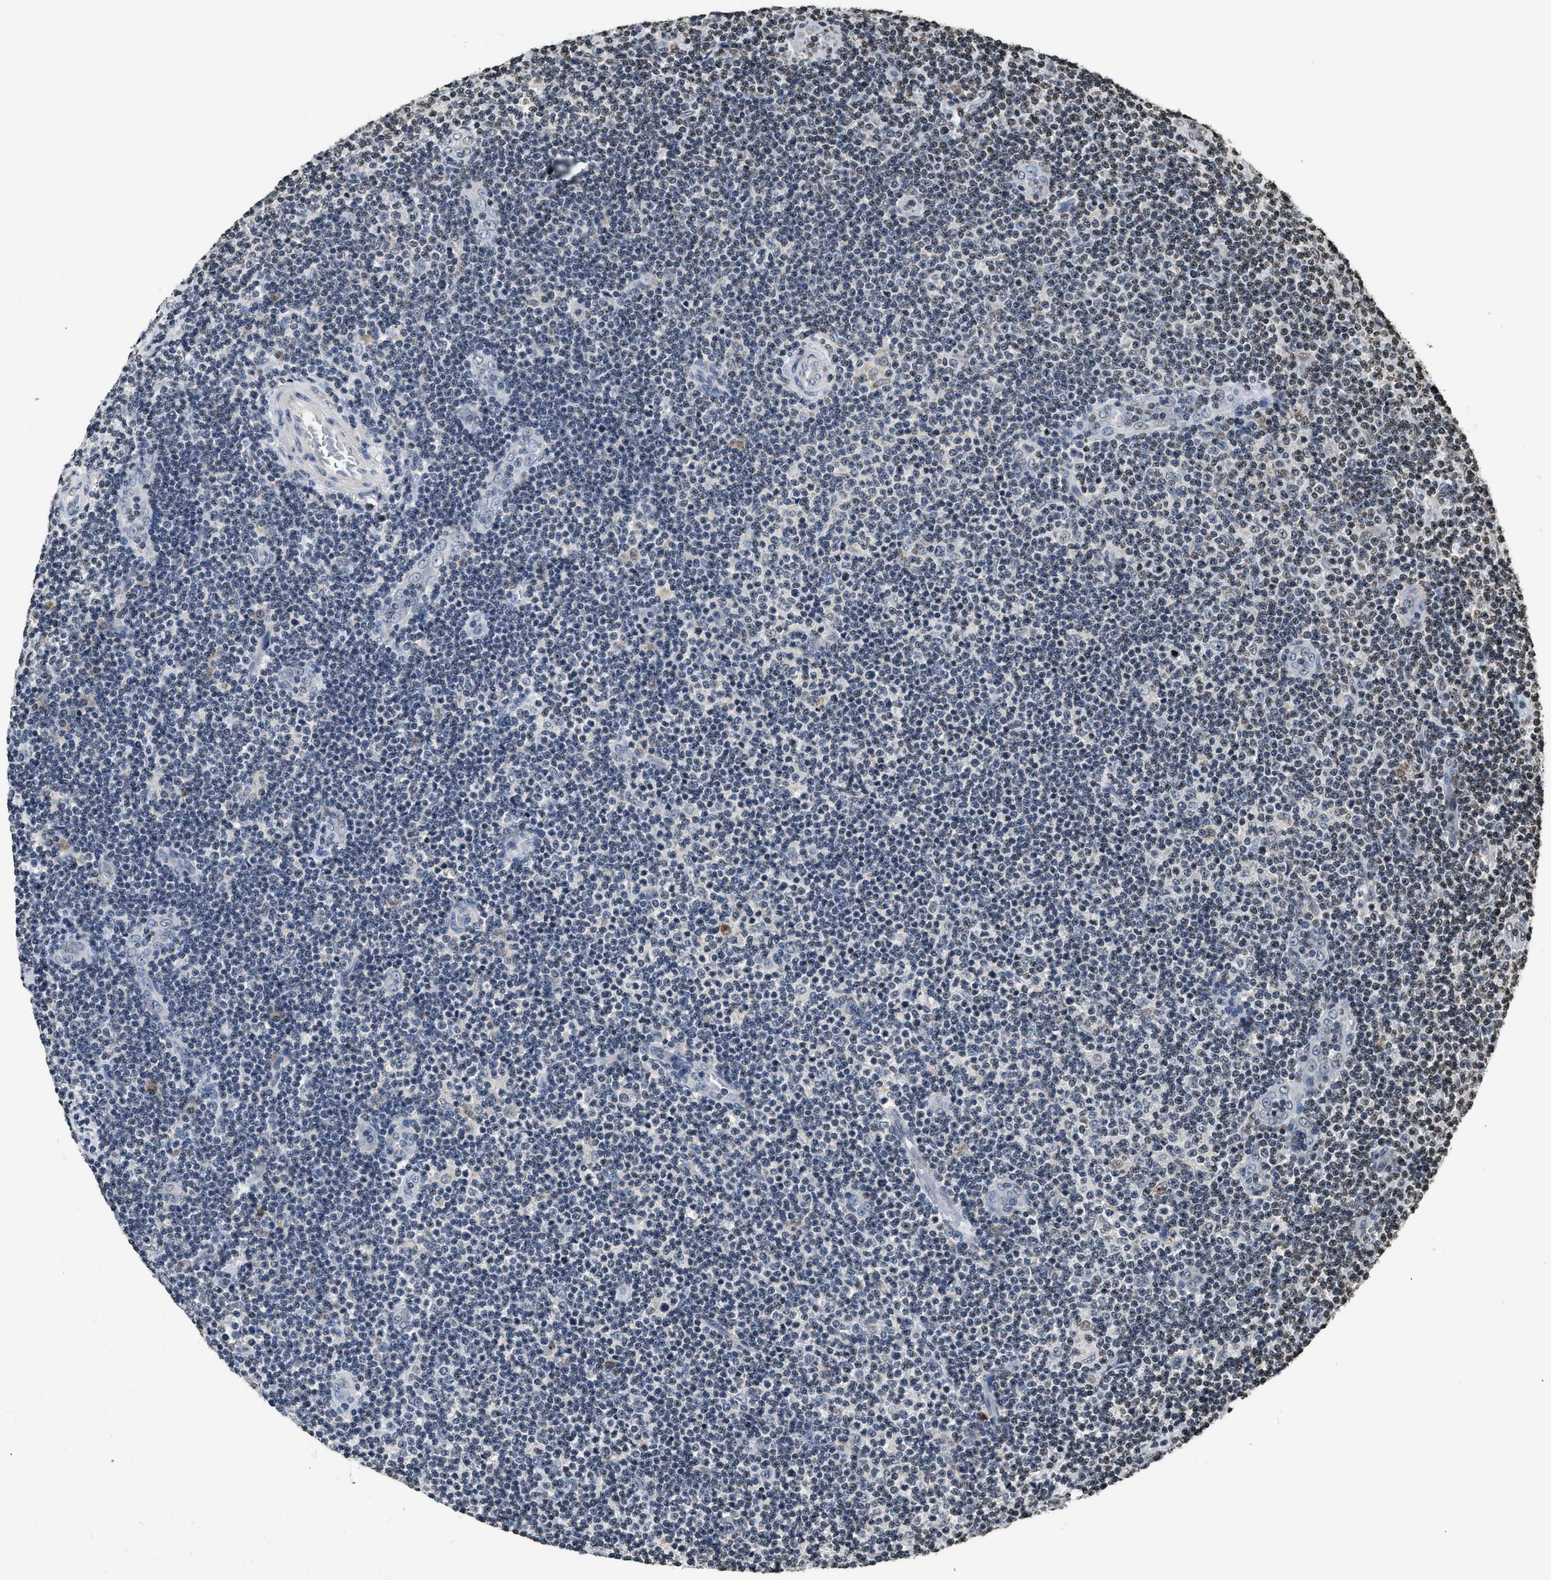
{"staining": {"intensity": "negative", "quantity": "none", "location": "none"}, "tissue": "lymphoma", "cell_type": "Tumor cells", "image_type": "cancer", "snomed": [{"axis": "morphology", "description": "Malignant lymphoma, non-Hodgkin's type, Low grade"}, {"axis": "topography", "description": "Lymph node"}], "caption": "Tumor cells are negative for brown protein staining in lymphoma. (DAB (3,3'-diaminobenzidine) immunohistochemistry, high magnification).", "gene": "DNASE1L3", "patient": {"sex": "male", "age": 83}}